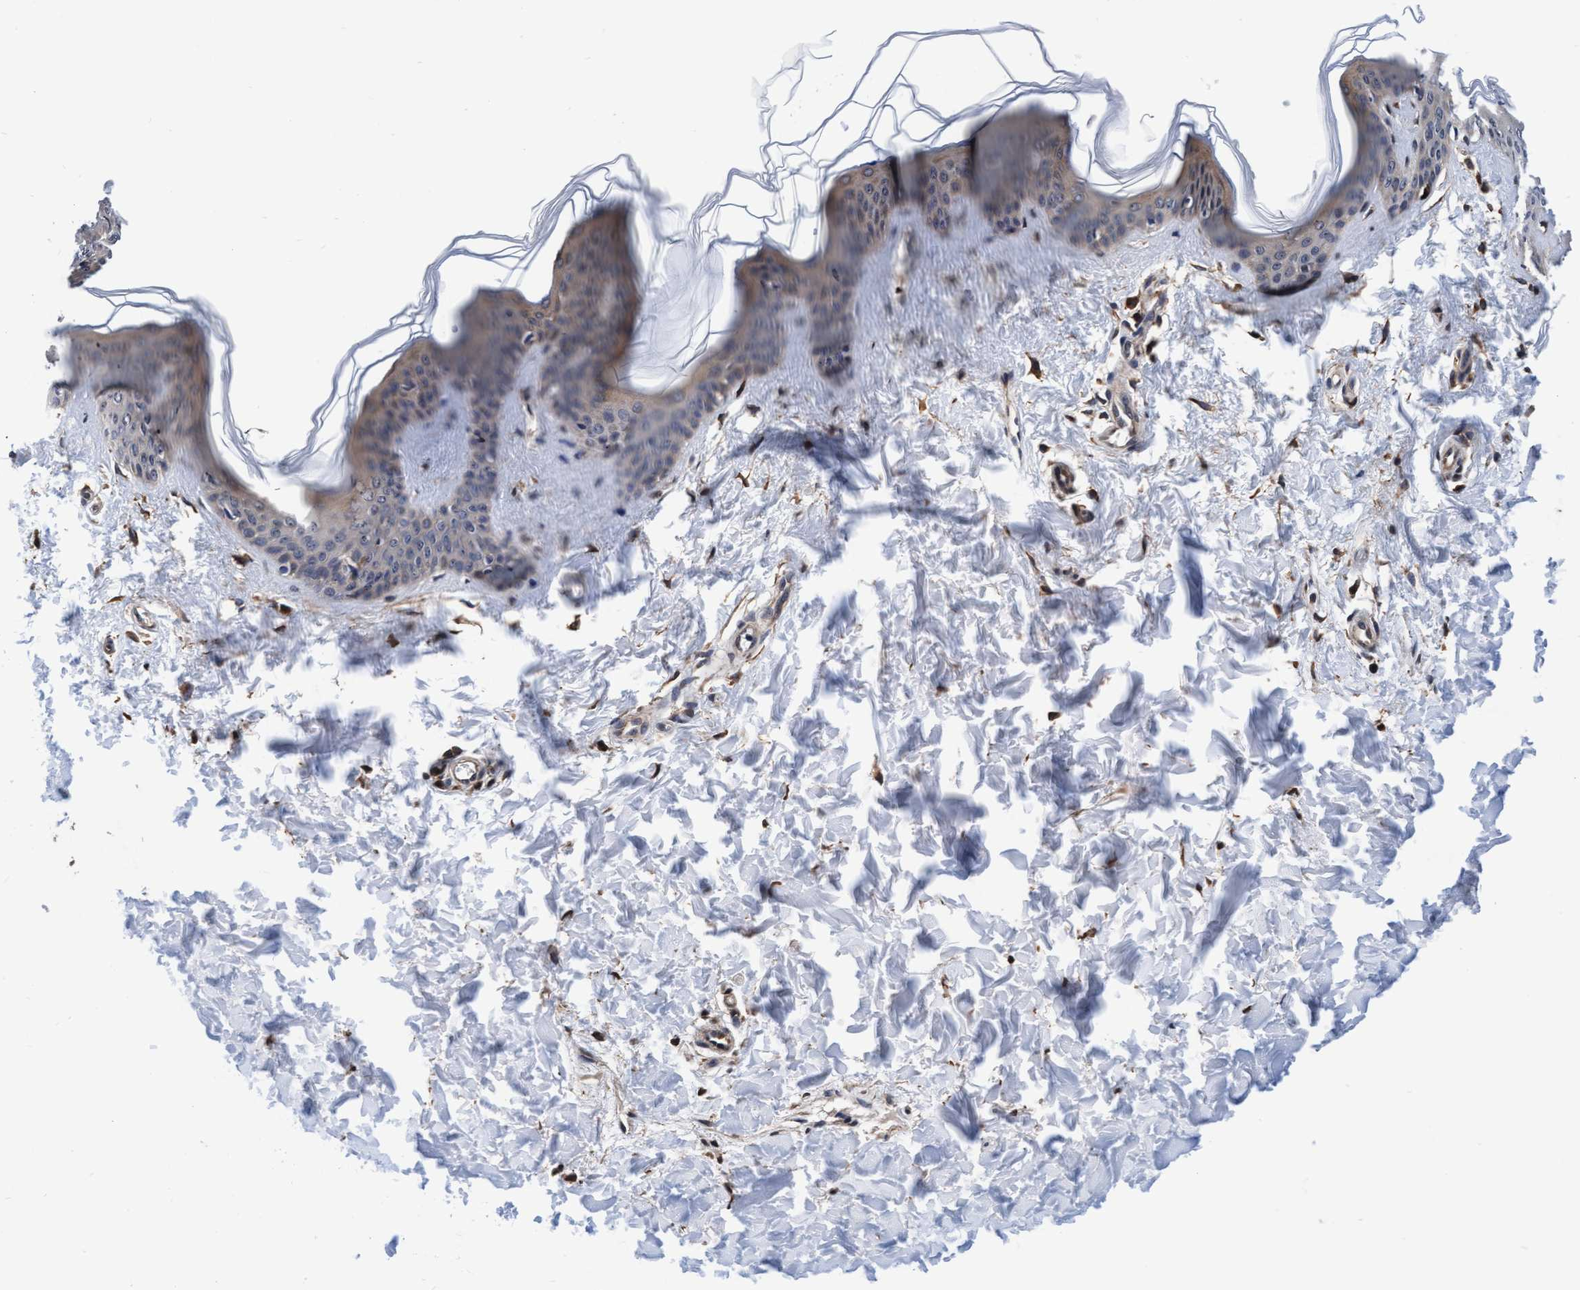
{"staining": {"intensity": "moderate", "quantity": ">75%", "location": "cytoplasmic/membranous"}, "tissue": "skin", "cell_type": "Fibroblasts", "image_type": "normal", "snomed": [{"axis": "morphology", "description": "Normal tissue, NOS"}, {"axis": "topography", "description": "Skin"}], "caption": "DAB (3,3'-diaminobenzidine) immunohistochemical staining of benign skin demonstrates moderate cytoplasmic/membranous protein expression in approximately >75% of fibroblasts. The protein is shown in brown color, while the nuclei are stained blue.", "gene": "EFCAB13", "patient": {"sex": "female", "age": 17}}